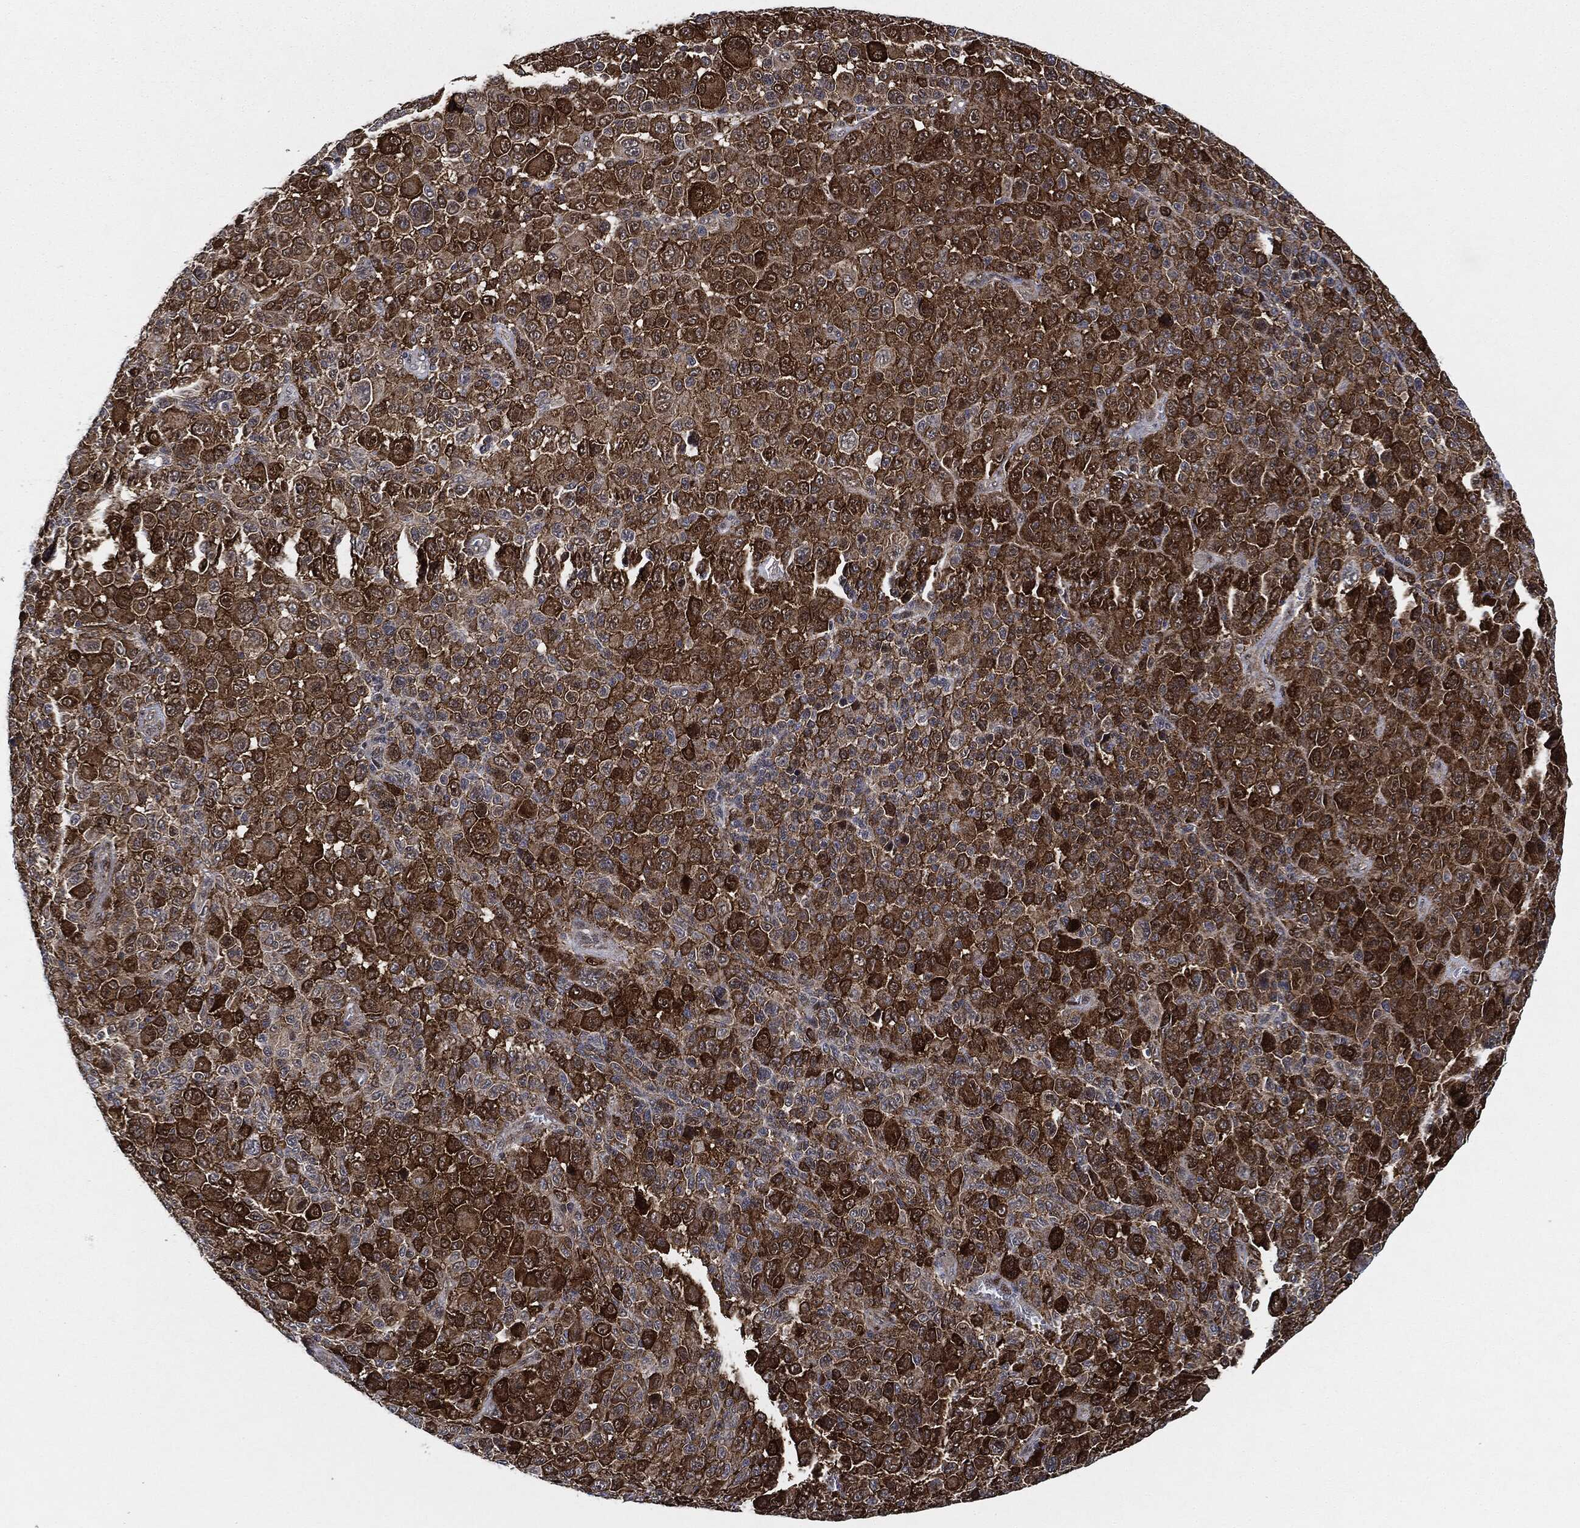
{"staining": {"intensity": "moderate", "quantity": "25%-75%", "location": "cytoplasmic/membranous"}, "tissue": "melanoma", "cell_type": "Tumor cells", "image_type": "cancer", "snomed": [{"axis": "morphology", "description": "Malignant melanoma, NOS"}, {"axis": "topography", "description": "Skin"}], "caption": "Immunohistochemical staining of melanoma displays medium levels of moderate cytoplasmic/membranous positivity in approximately 25%-75% of tumor cells. The protein is stained brown, and the nuclei are stained in blue (DAB IHC with brightfield microscopy, high magnification).", "gene": "NANOS3", "patient": {"sex": "female", "age": 57}}